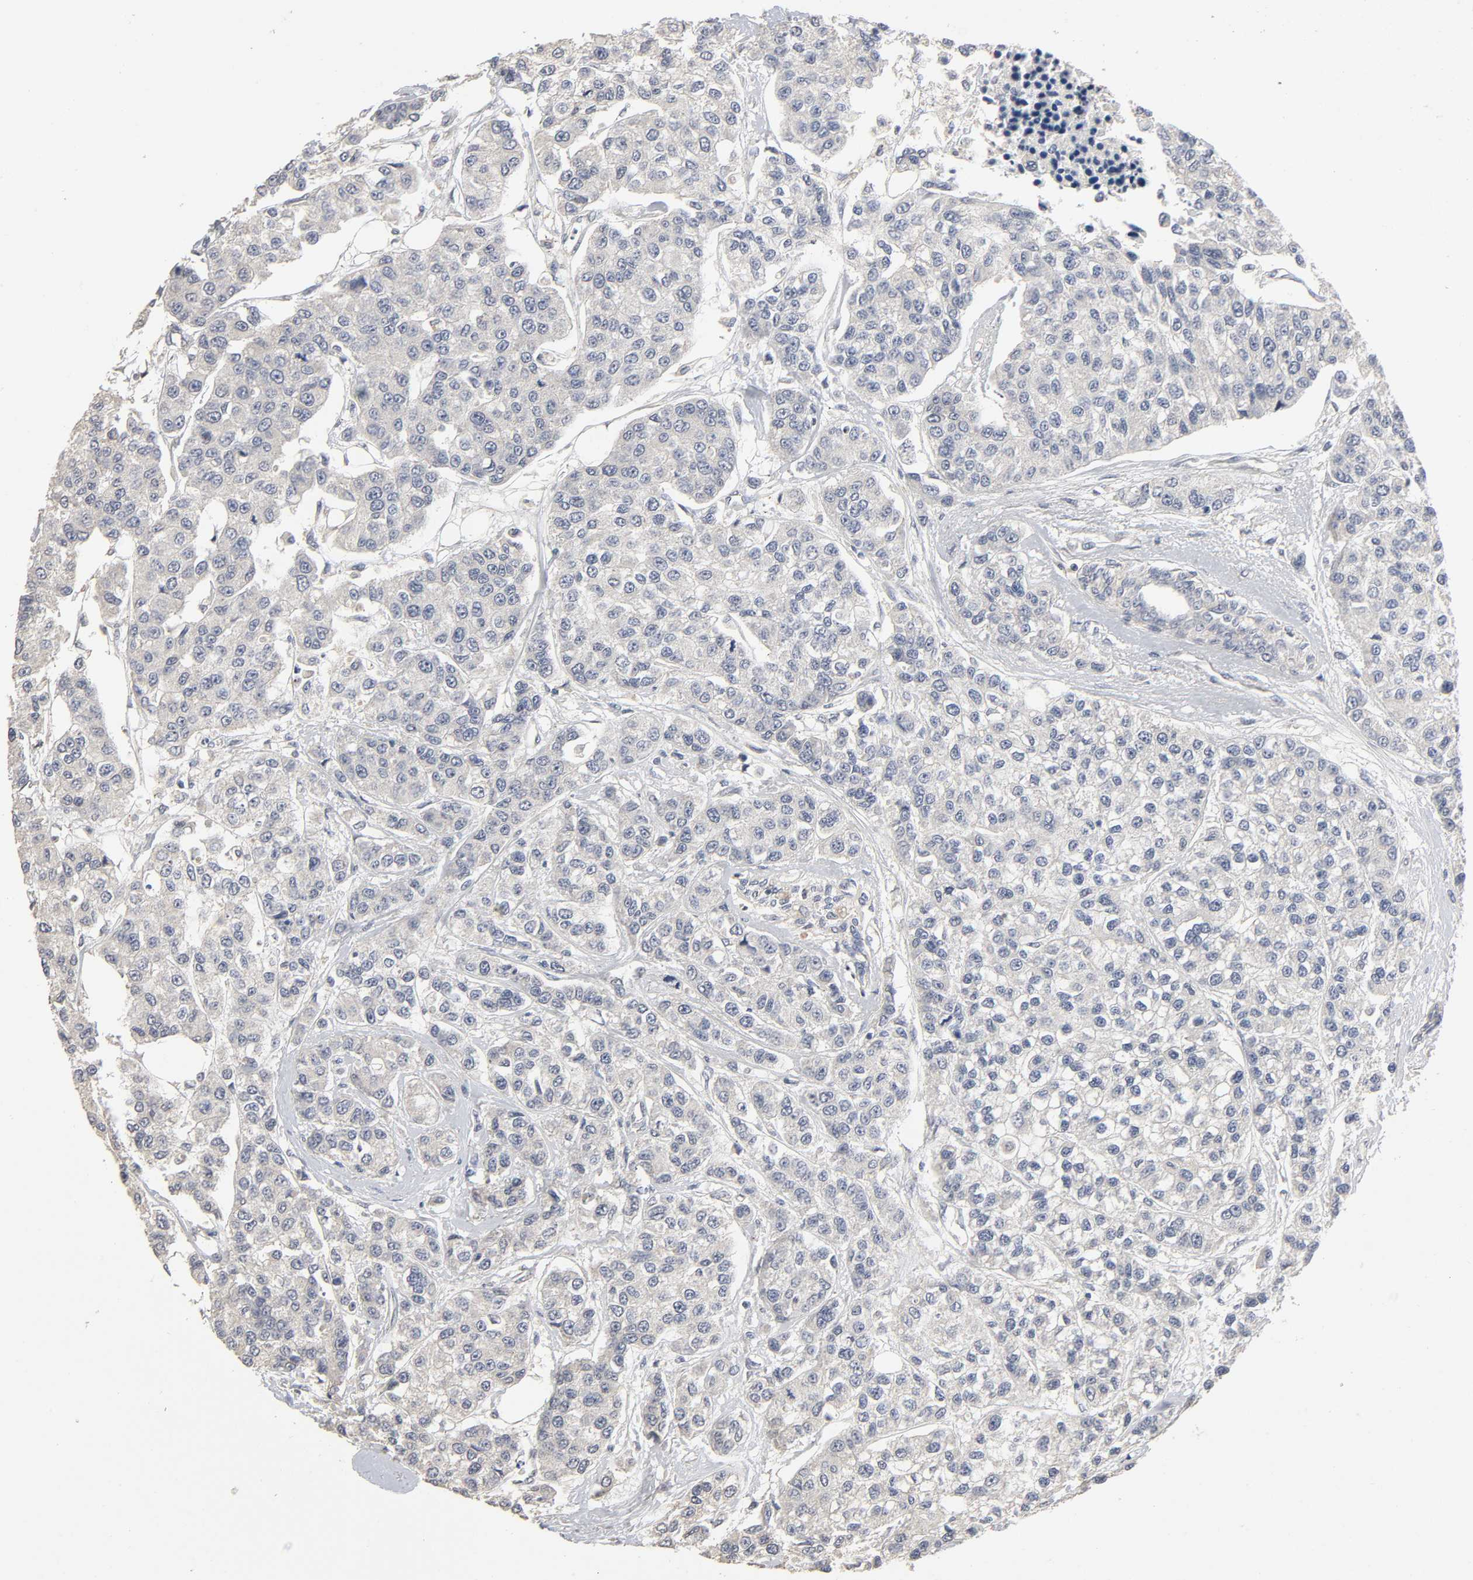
{"staining": {"intensity": "negative", "quantity": "none", "location": "none"}, "tissue": "breast cancer", "cell_type": "Tumor cells", "image_type": "cancer", "snomed": [{"axis": "morphology", "description": "Duct carcinoma"}, {"axis": "topography", "description": "Breast"}], "caption": "IHC histopathology image of neoplastic tissue: breast cancer (infiltrating ductal carcinoma) stained with DAB (3,3'-diaminobenzidine) displays no significant protein expression in tumor cells.", "gene": "SLC10A2", "patient": {"sex": "female", "age": 51}}